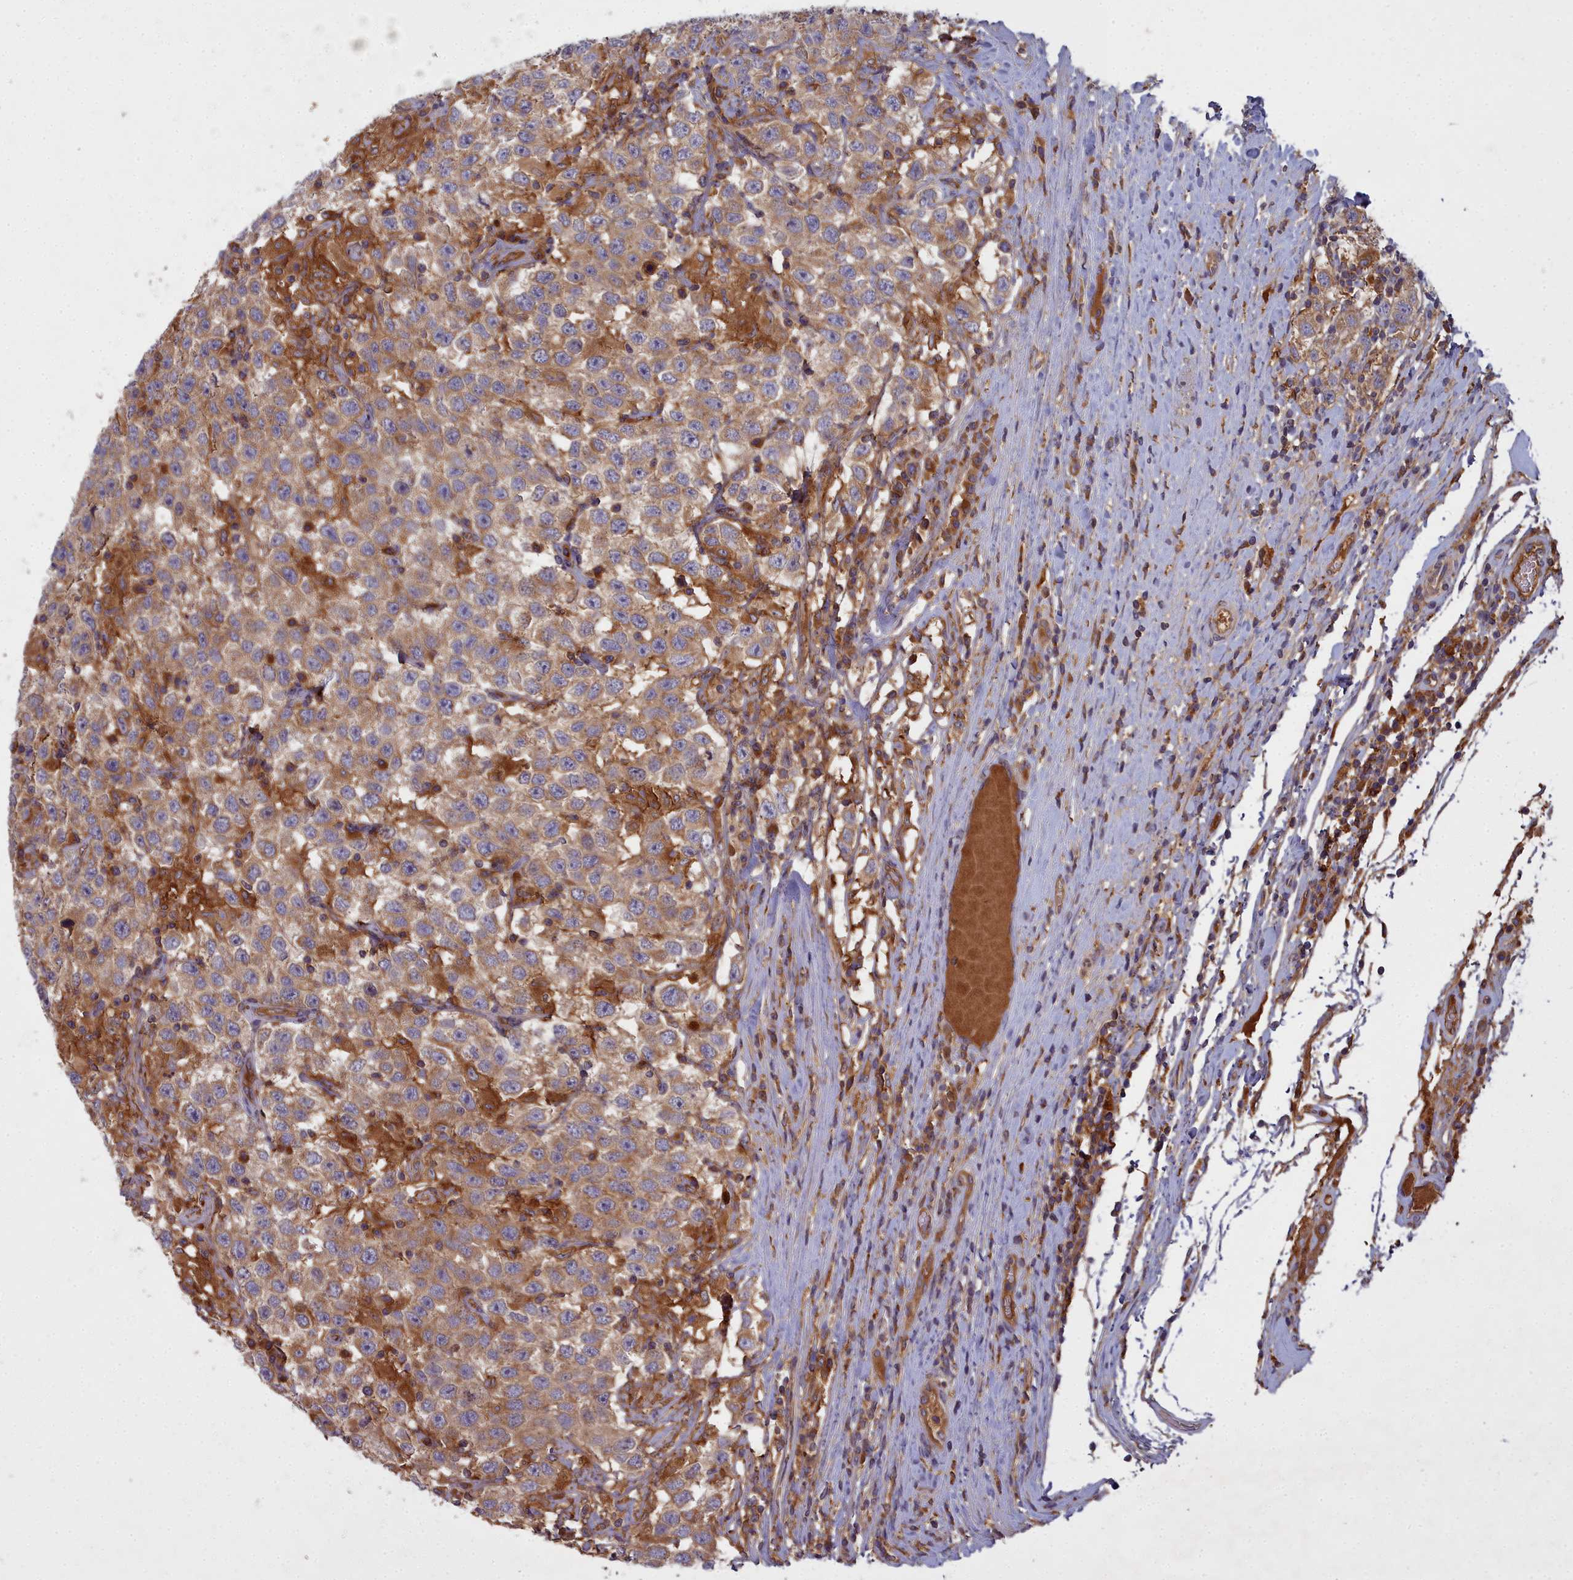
{"staining": {"intensity": "strong", "quantity": "25%-75%", "location": "cytoplasmic/membranous"}, "tissue": "testis cancer", "cell_type": "Tumor cells", "image_type": "cancer", "snomed": [{"axis": "morphology", "description": "Seminoma, NOS"}, {"axis": "topography", "description": "Testis"}], "caption": "Testis cancer (seminoma) tissue exhibits strong cytoplasmic/membranous staining in about 25%-75% of tumor cells, visualized by immunohistochemistry.", "gene": "CCDC167", "patient": {"sex": "male", "age": 41}}